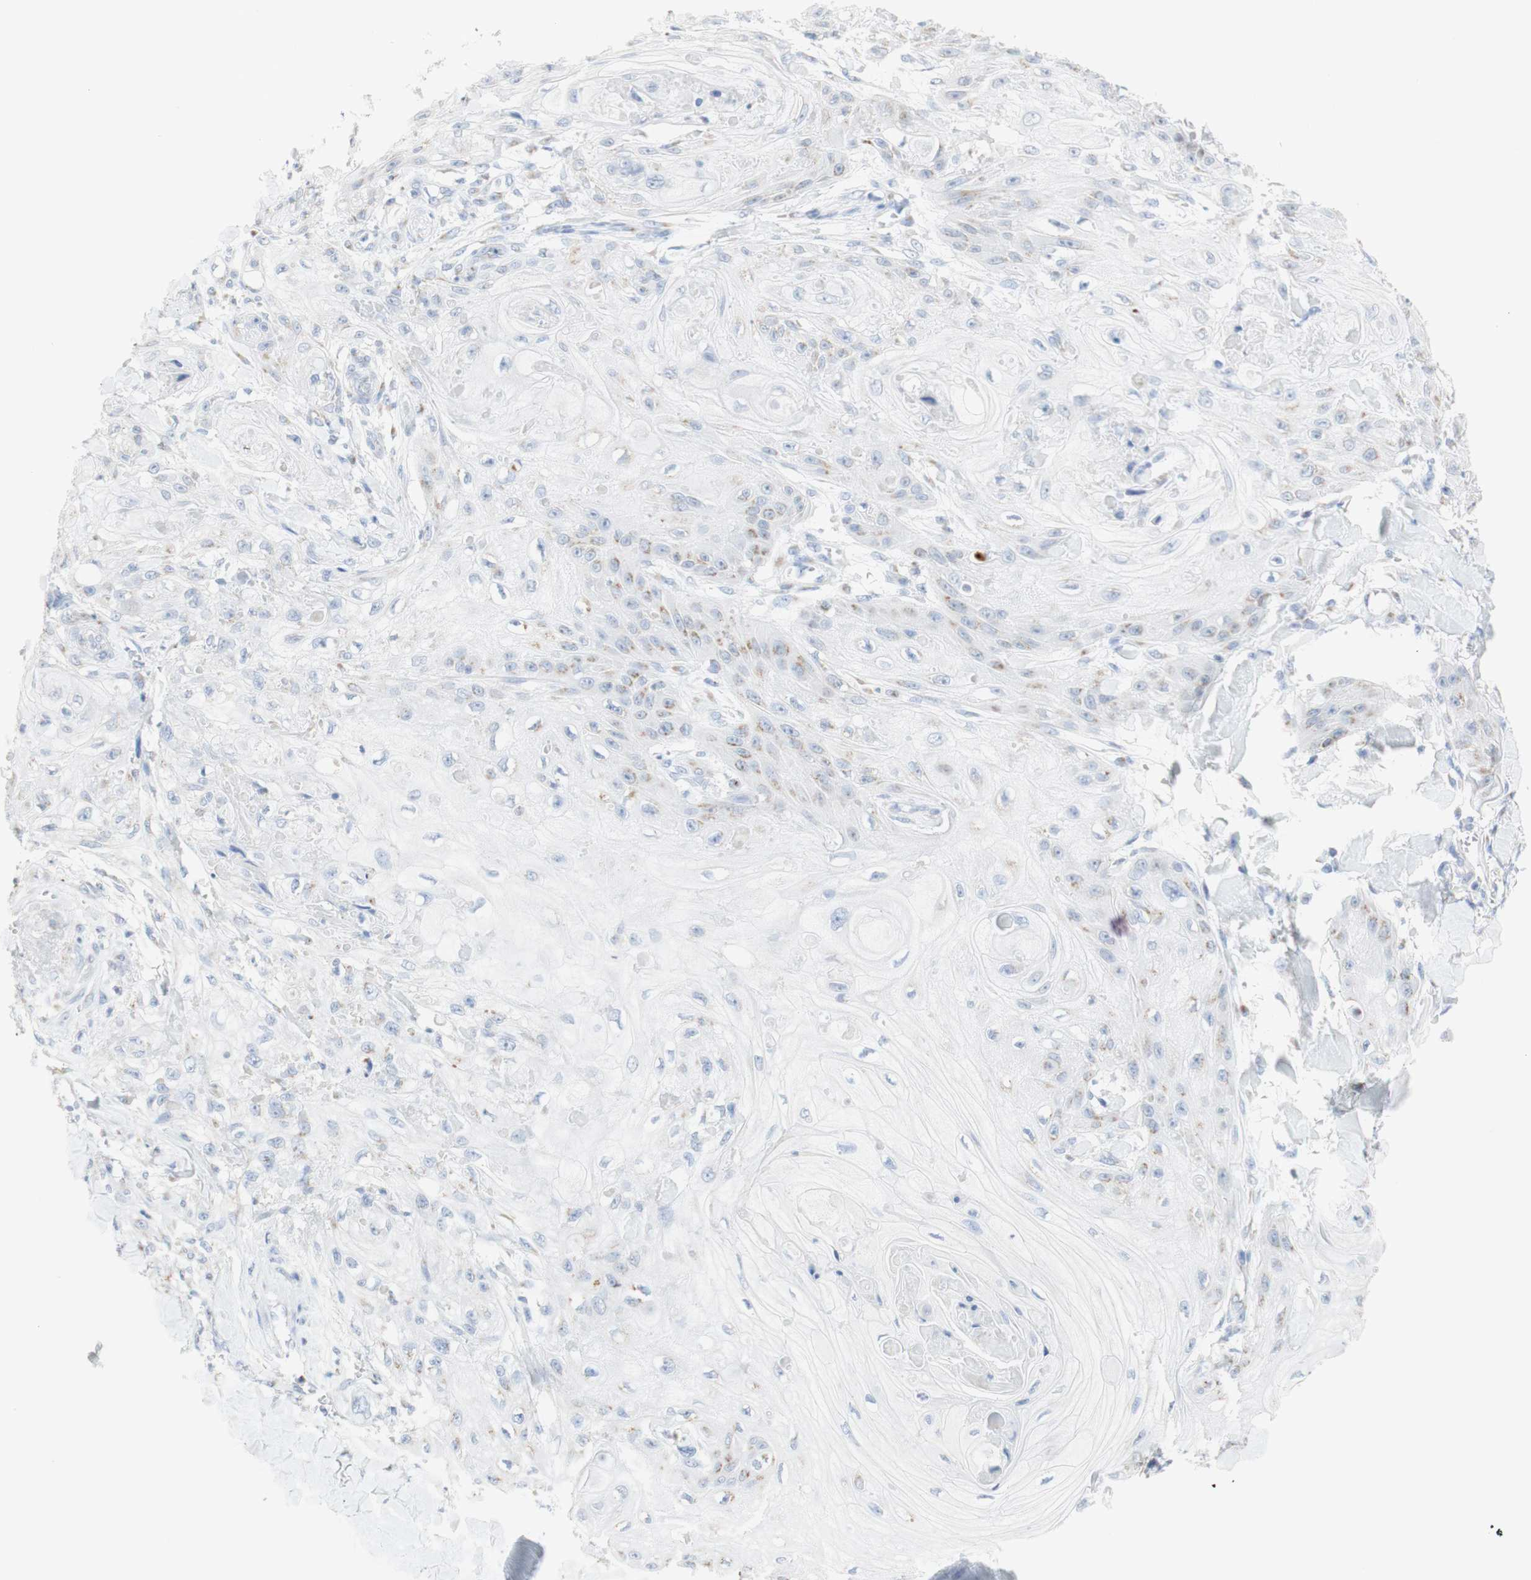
{"staining": {"intensity": "weak", "quantity": "<25%", "location": "cytoplasmic/membranous"}, "tissue": "skin cancer", "cell_type": "Tumor cells", "image_type": "cancer", "snomed": [{"axis": "morphology", "description": "Squamous cell carcinoma, NOS"}, {"axis": "topography", "description": "Skin"}], "caption": "This is a micrograph of immunohistochemistry (IHC) staining of skin cancer, which shows no staining in tumor cells.", "gene": "MANEA", "patient": {"sex": "male", "age": 74}}